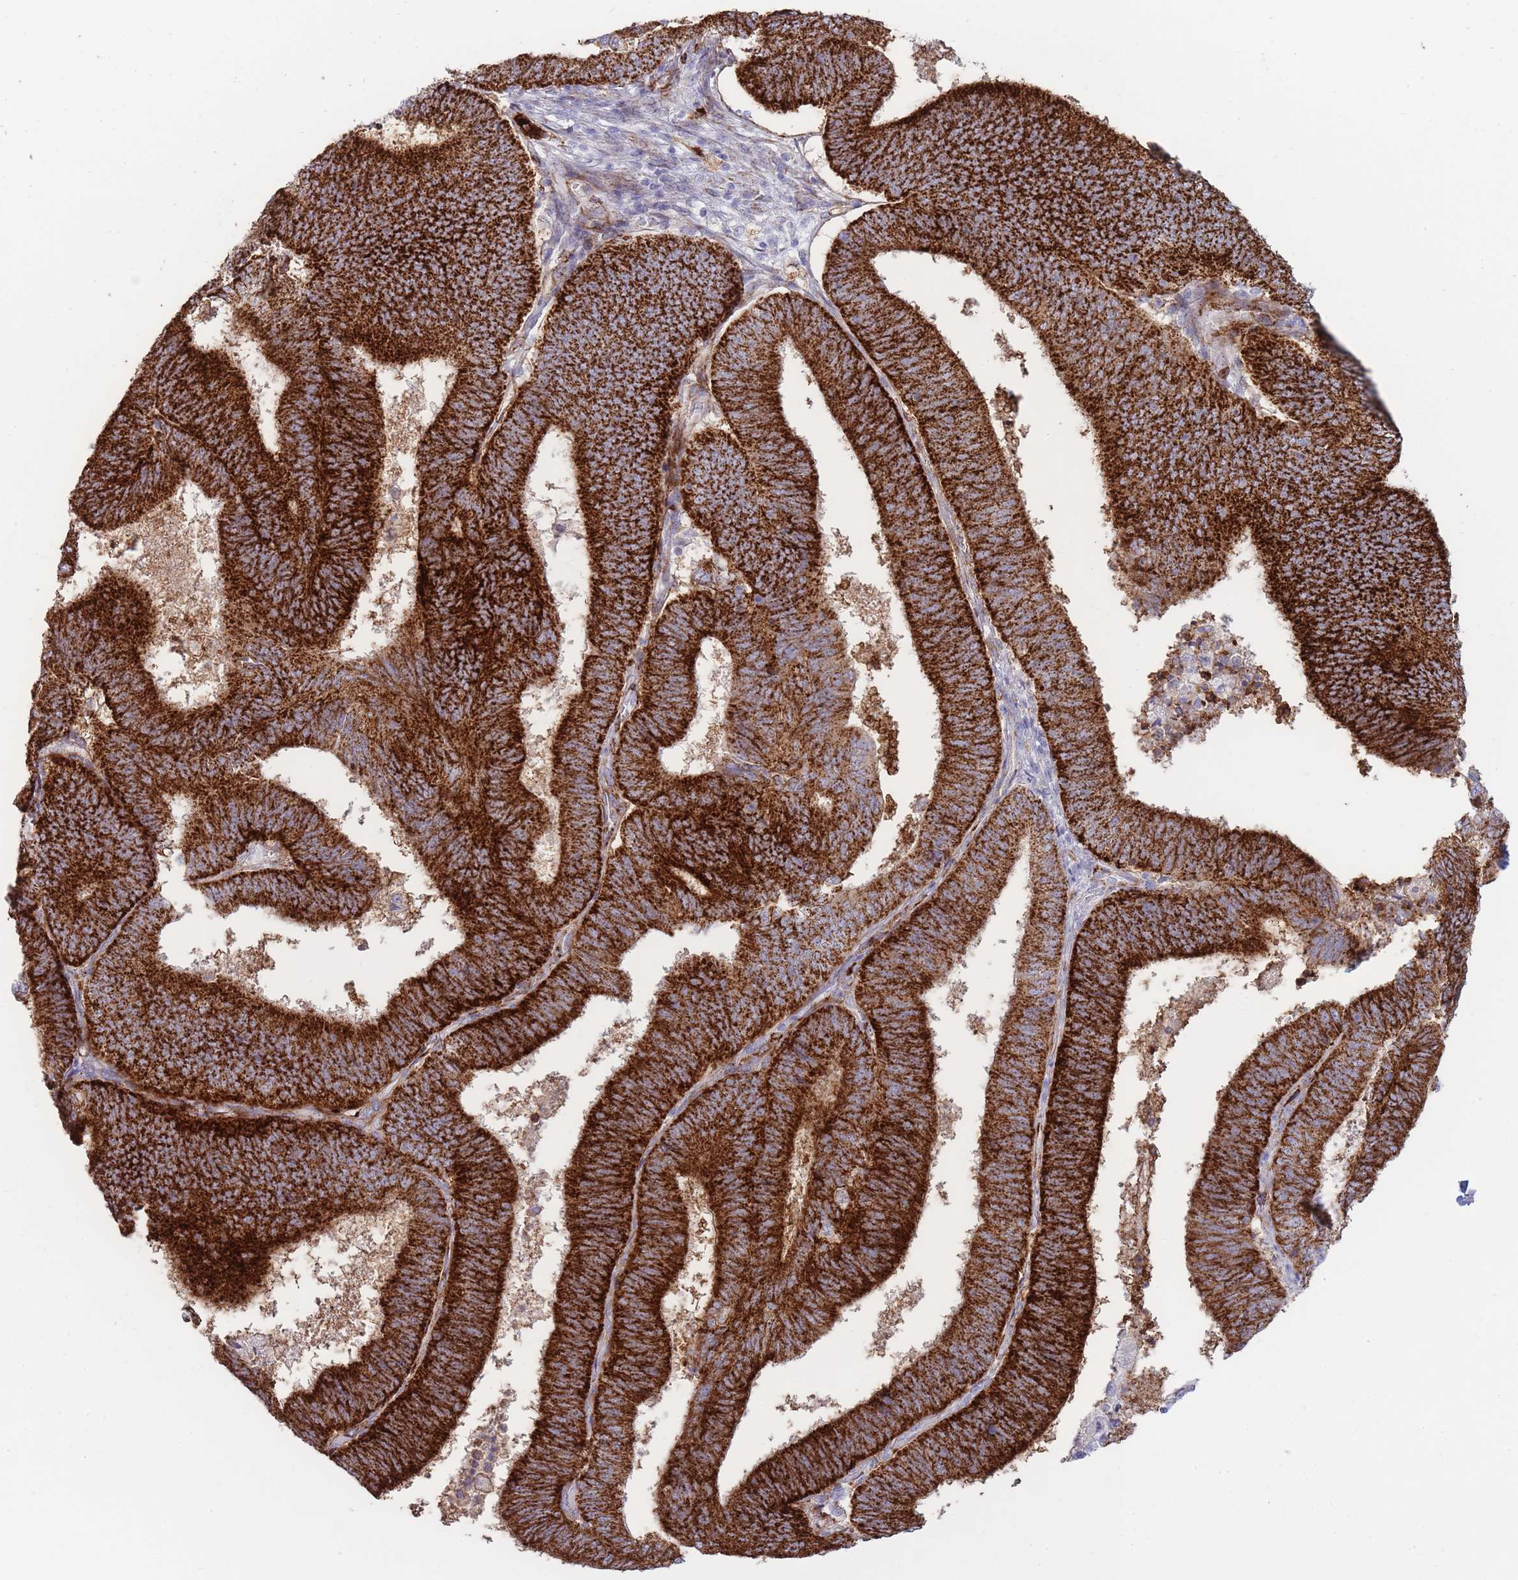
{"staining": {"intensity": "strong", "quantity": ">75%", "location": "cytoplasmic/membranous"}, "tissue": "endometrial cancer", "cell_type": "Tumor cells", "image_type": "cancer", "snomed": [{"axis": "morphology", "description": "Adenocarcinoma, NOS"}, {"axis": "topography", "description": "Endometrium"}], "caption": "Approximately >75% of tumor cells in human adenocarcinoma (endometrial) show strong cytoplasmic/membranous protein expression as visualized by brown immunohistochemical staining.", "gene": "UTP14A", "patient": {"sex": "female", "age": 70}}